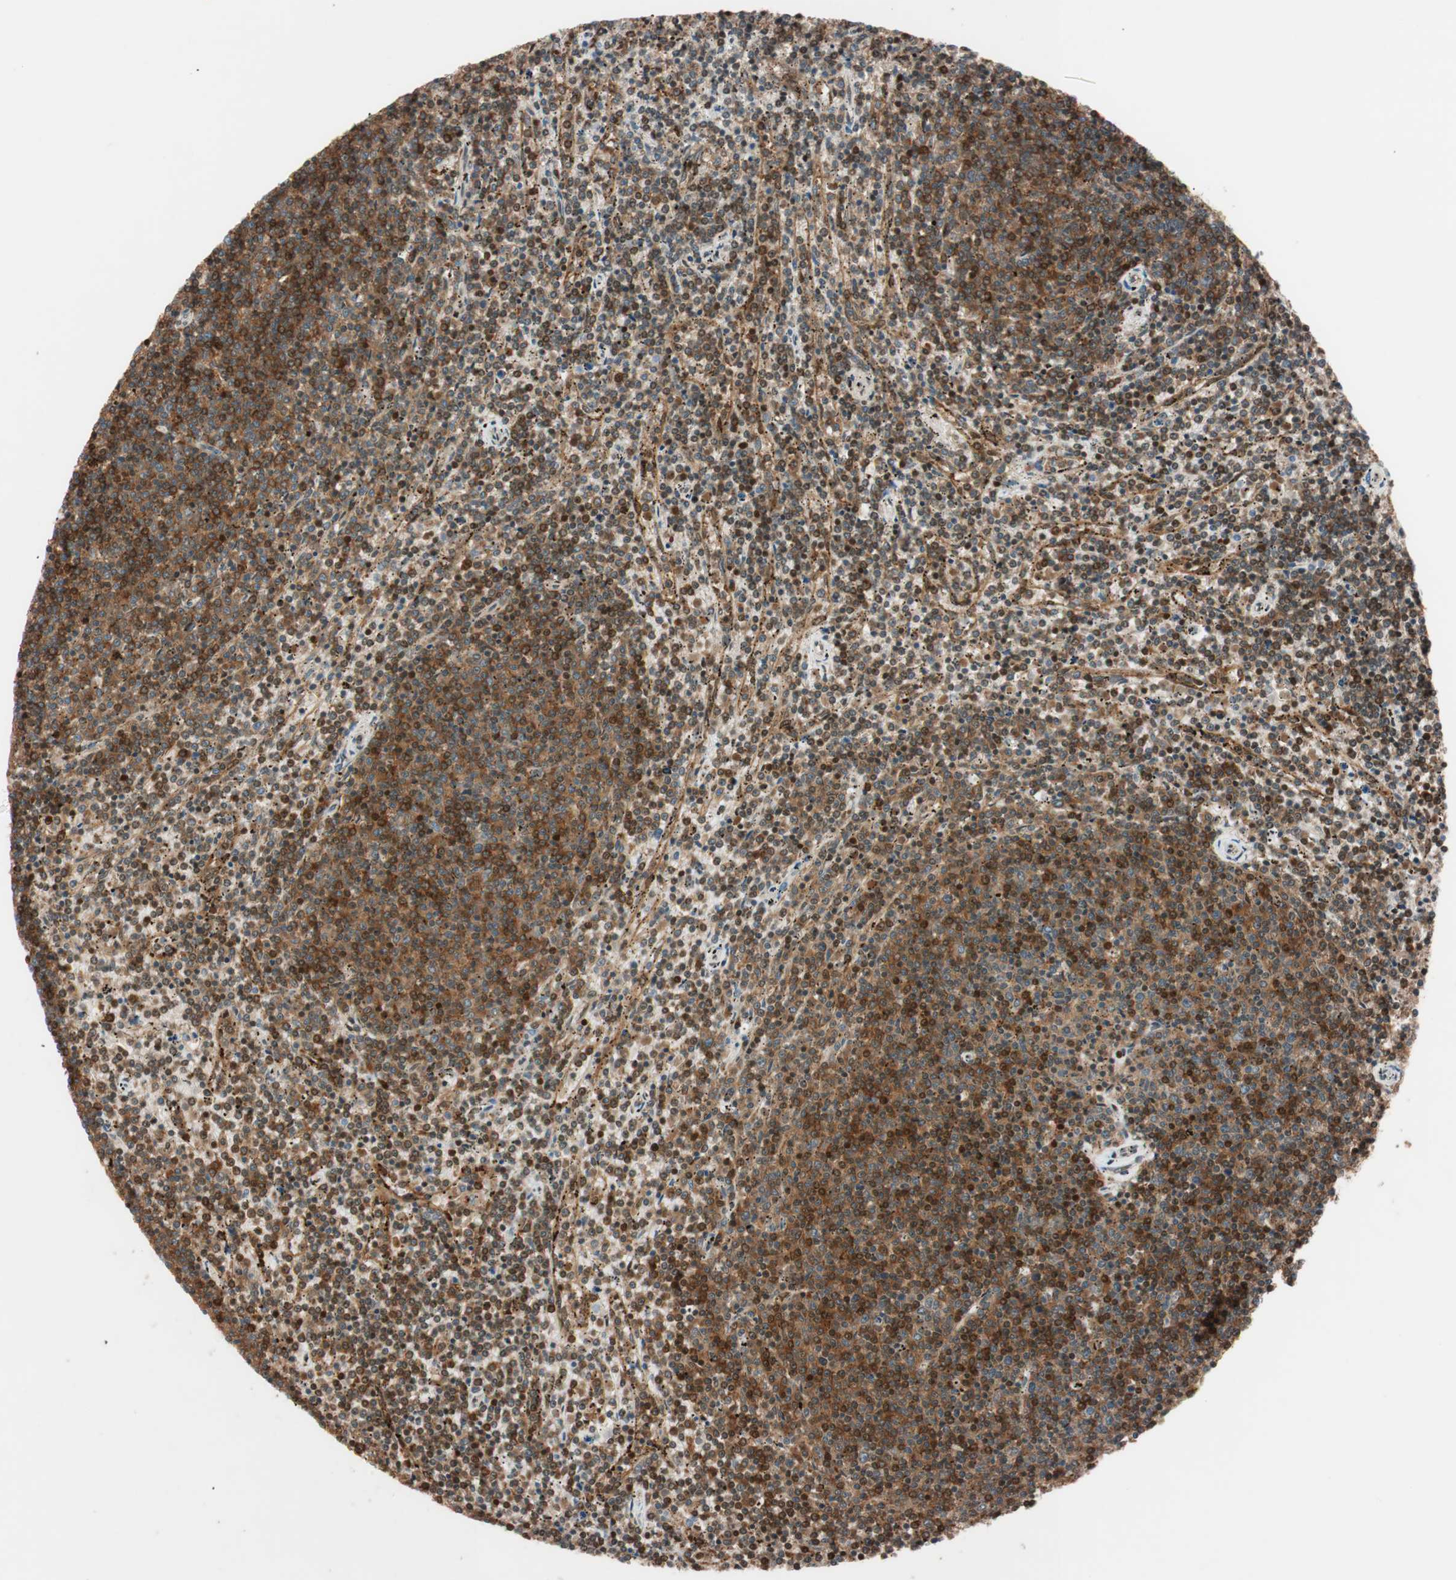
{"staining": {"intensity": "strong", "quantity": ">75%", "location": "cytoplasmic/membranous"}, "tissue": "lymphoma", "cell_type": "Tumor cells", "image_type": "cancer", "snomed": [{"axis": "morphology", "description": "Malignant lymphoma, non-Hodgkin's type, Low grade"}, {"axis": "topography", "description": "Spleen"}], "caption": "A photomicrograph showing strong cytoplasmic/membranous positivity in about >75% of tumor cells in malignant lymphoma, non-Hodgkin's type (low-grade), as visualized by brown immunohistochemical staining.", "gene": "BIN1", "patient": {"sex": "female", "age": 50}}